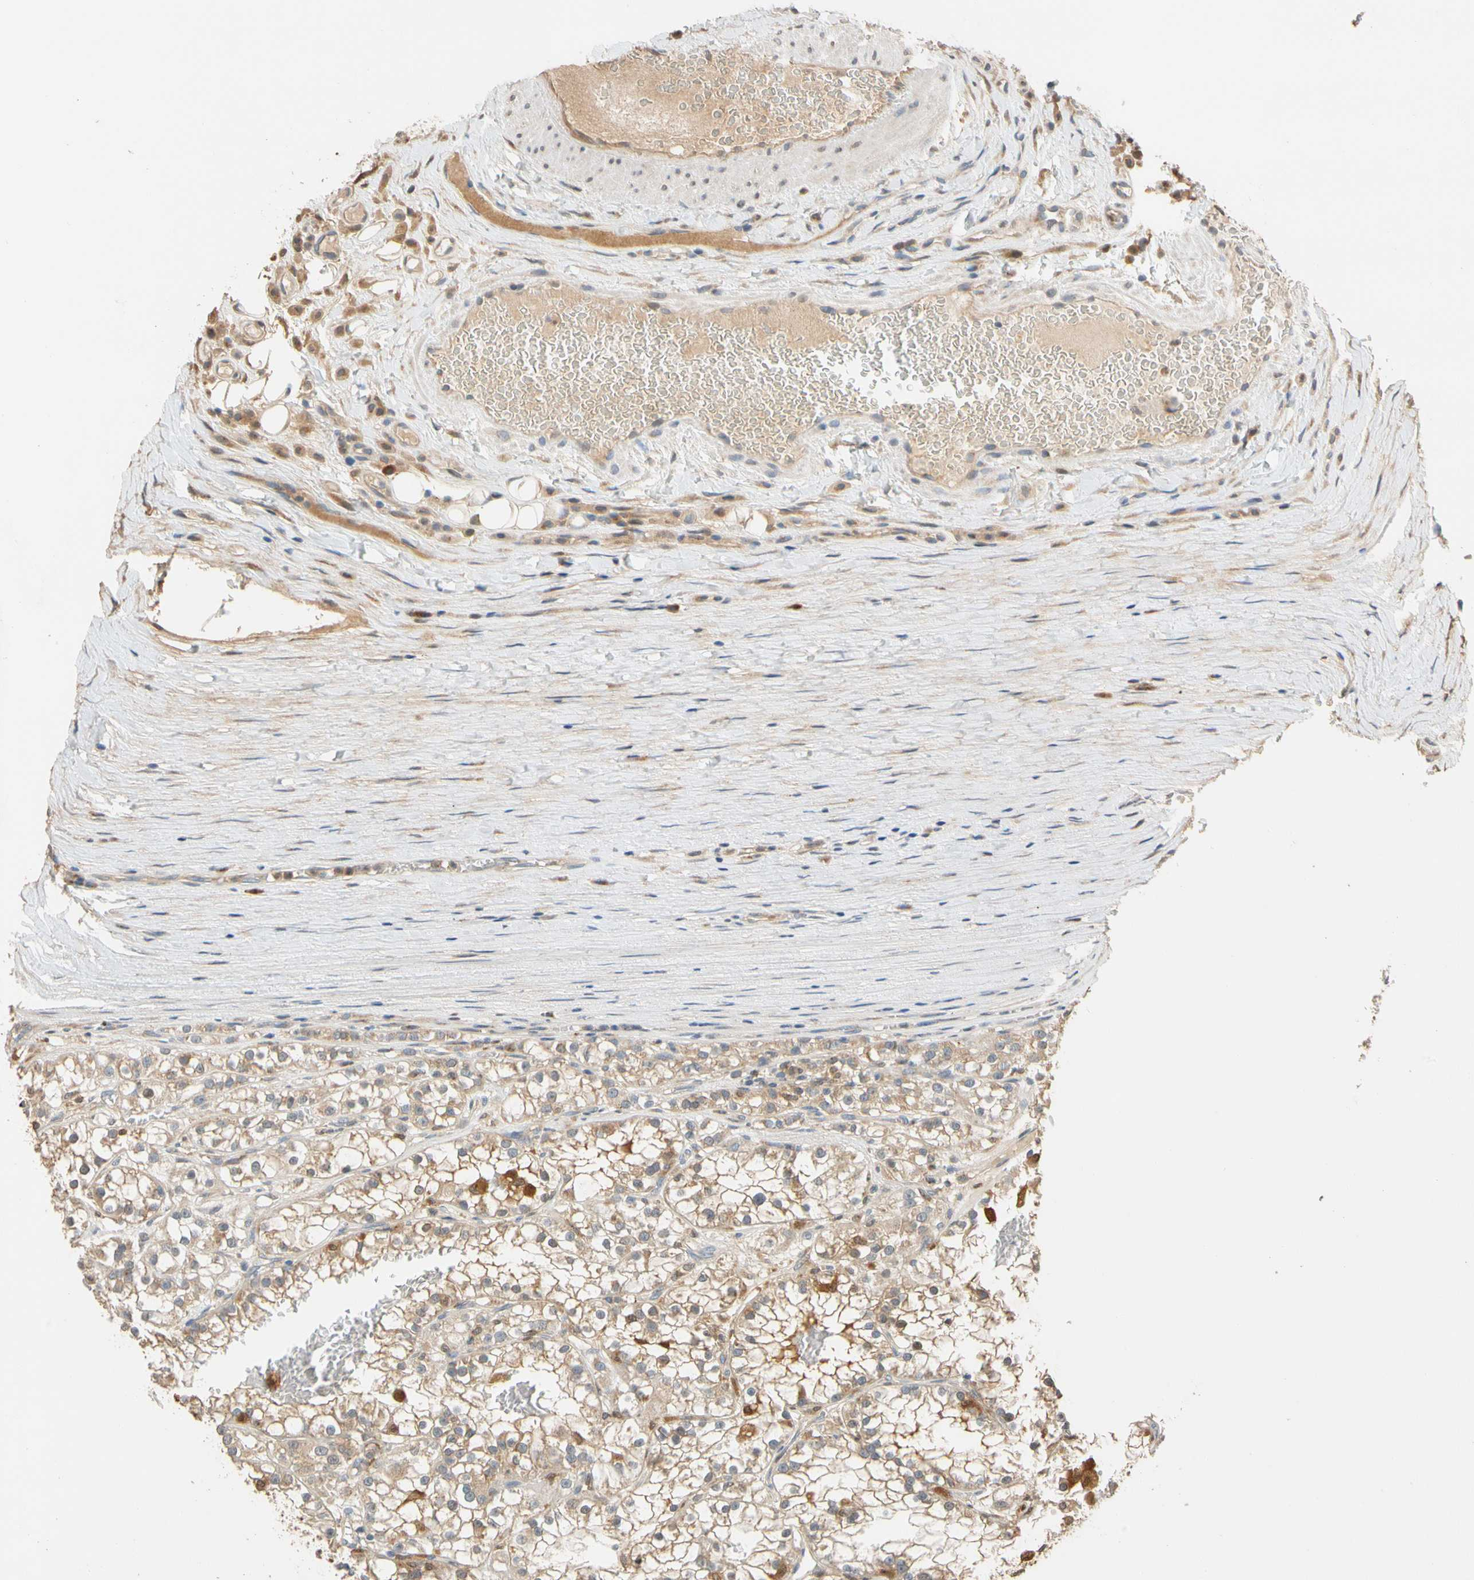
{"staining": {"intensity": "moderate", "quantity": "<25%", "location": "cytoplasmic/membranous"}, "tissue": "renal cancer", "cell_type": "Tumor cells", "image_type": "cancer", "snomed": [{"axis": "morphology", "description": "Adenocarcinoma, NOS"}, {"axis": "topography", "description": "Kidney"}], "caption": "A histopathology image of renal cancer (adenocarcinoma) stained for a protein shows moderate cytoplasmic/membranous brown staining in tumor cells.", "gene": "GPSM2", "patient": {"sex": "female", "age": 52}}